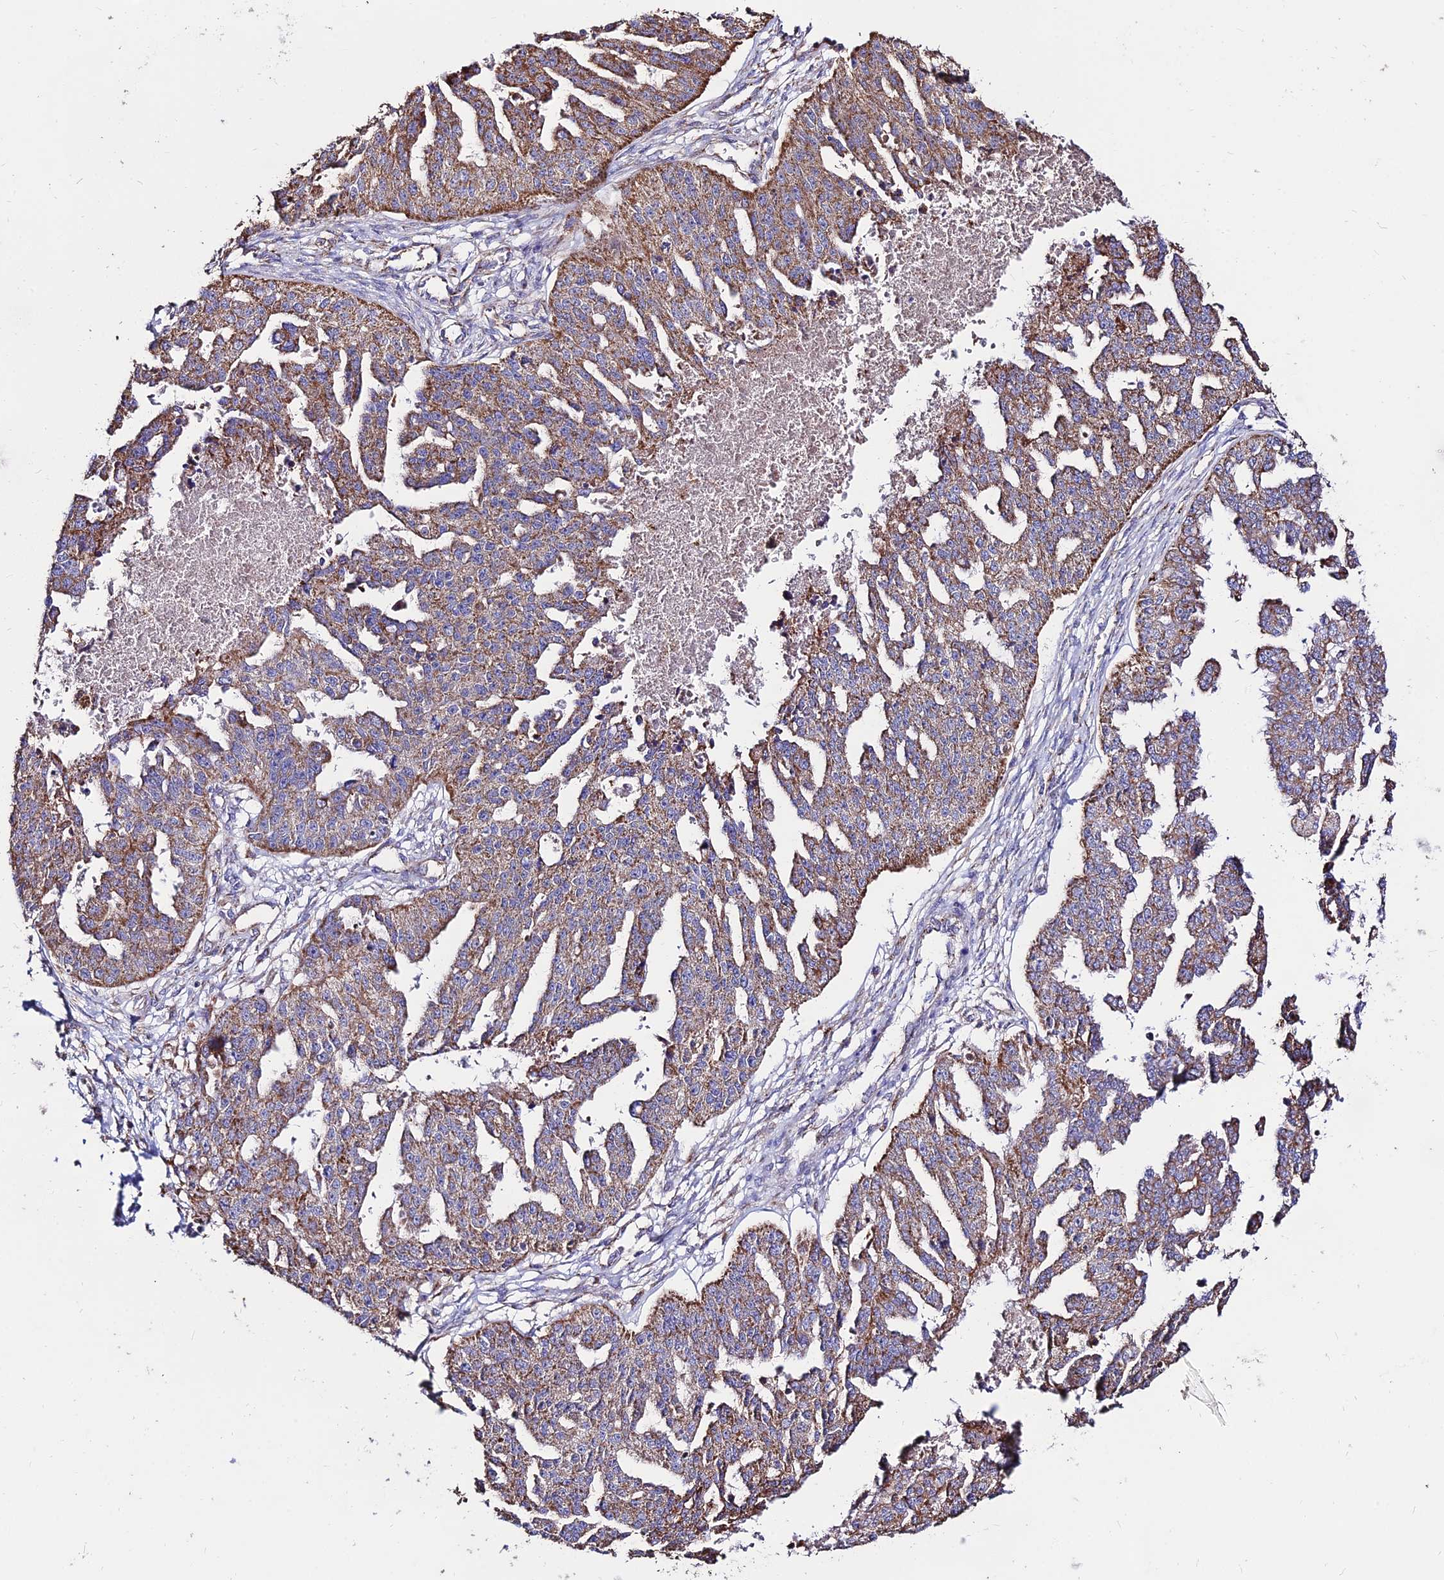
{"staining": {"intensity": "moderate", "quantity": ">75%", "location": "cytoplasmic/membranous"}, "tissue": "ovarian cancer", "cell_type": "Tumor cells", "image_type": "cancer", "snomed": [{"axis": "morphology", "description": "Cystadenocarcinoma, serous, NOS"}, {"axis": "topography", "description": "Ovary"}], "caption": "The micrograph reveals immunohistochemical staining of serous cystadenocarcinoma (ovarian). There is moderate cytoplasmic/membranous expression is identified in approximately >75% of tumor cells.", "gene": "PNLIPRP3", "patient": {"sex": "female", "age": 58}}